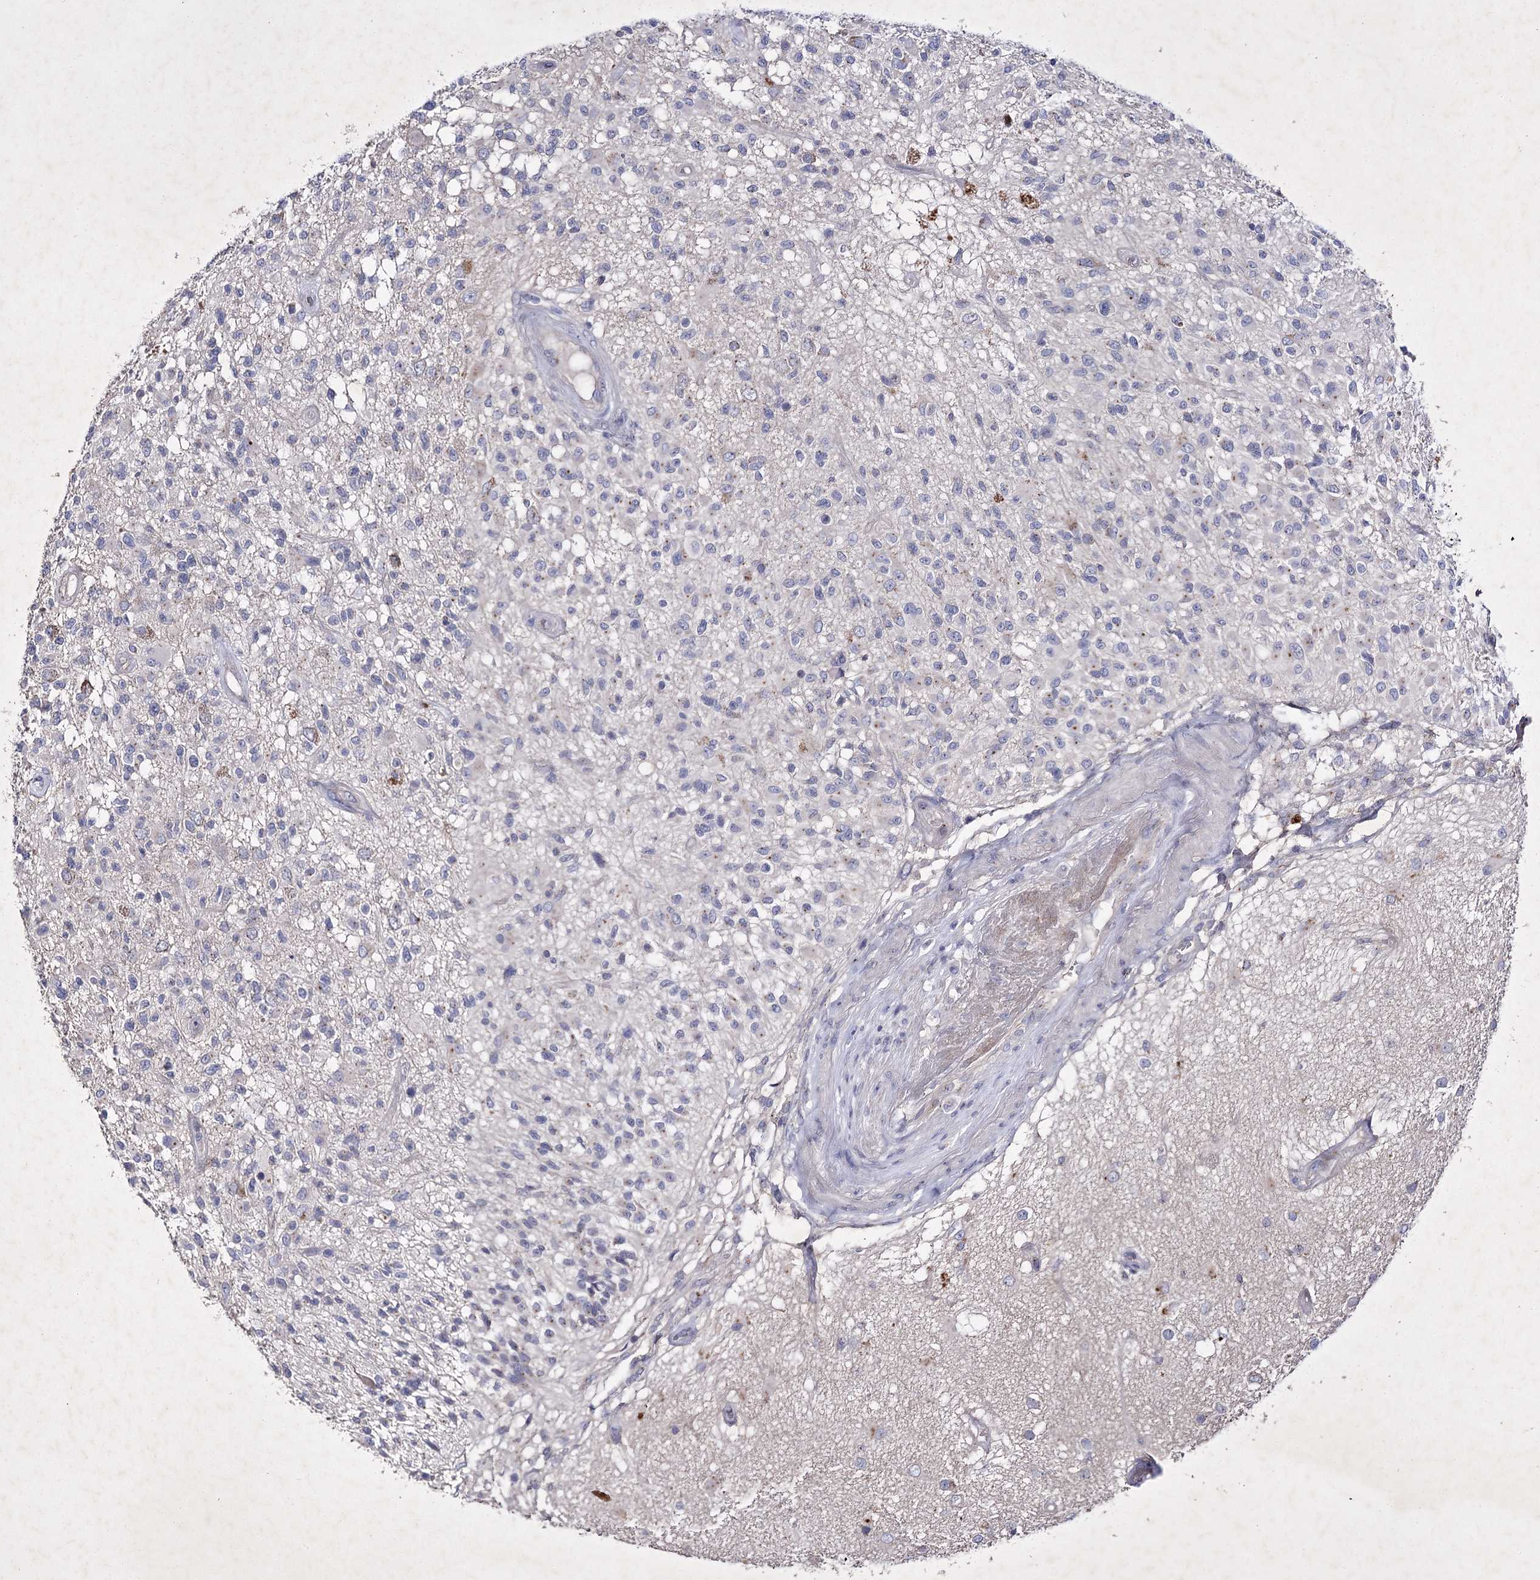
{"staining": {"intensity": "negative", "quantity": "none", "location": "none"}, "tissue": "glioma", "cell_type": "Tumor cells", "image_type": "cancer", "snomed": [{"axis": "morphology", "description": "Glioma, malignant, High grade"}, {"axis": "morphology", "description": "Glioblastoma, NOS"}, {"axis": "topography", "description": "Brain"}], "caption": "Tumor cells show no significant positivity in malignant high-grade glioma.", "gene": "COX15", "patient": {"sex": "male", "age": 60}}